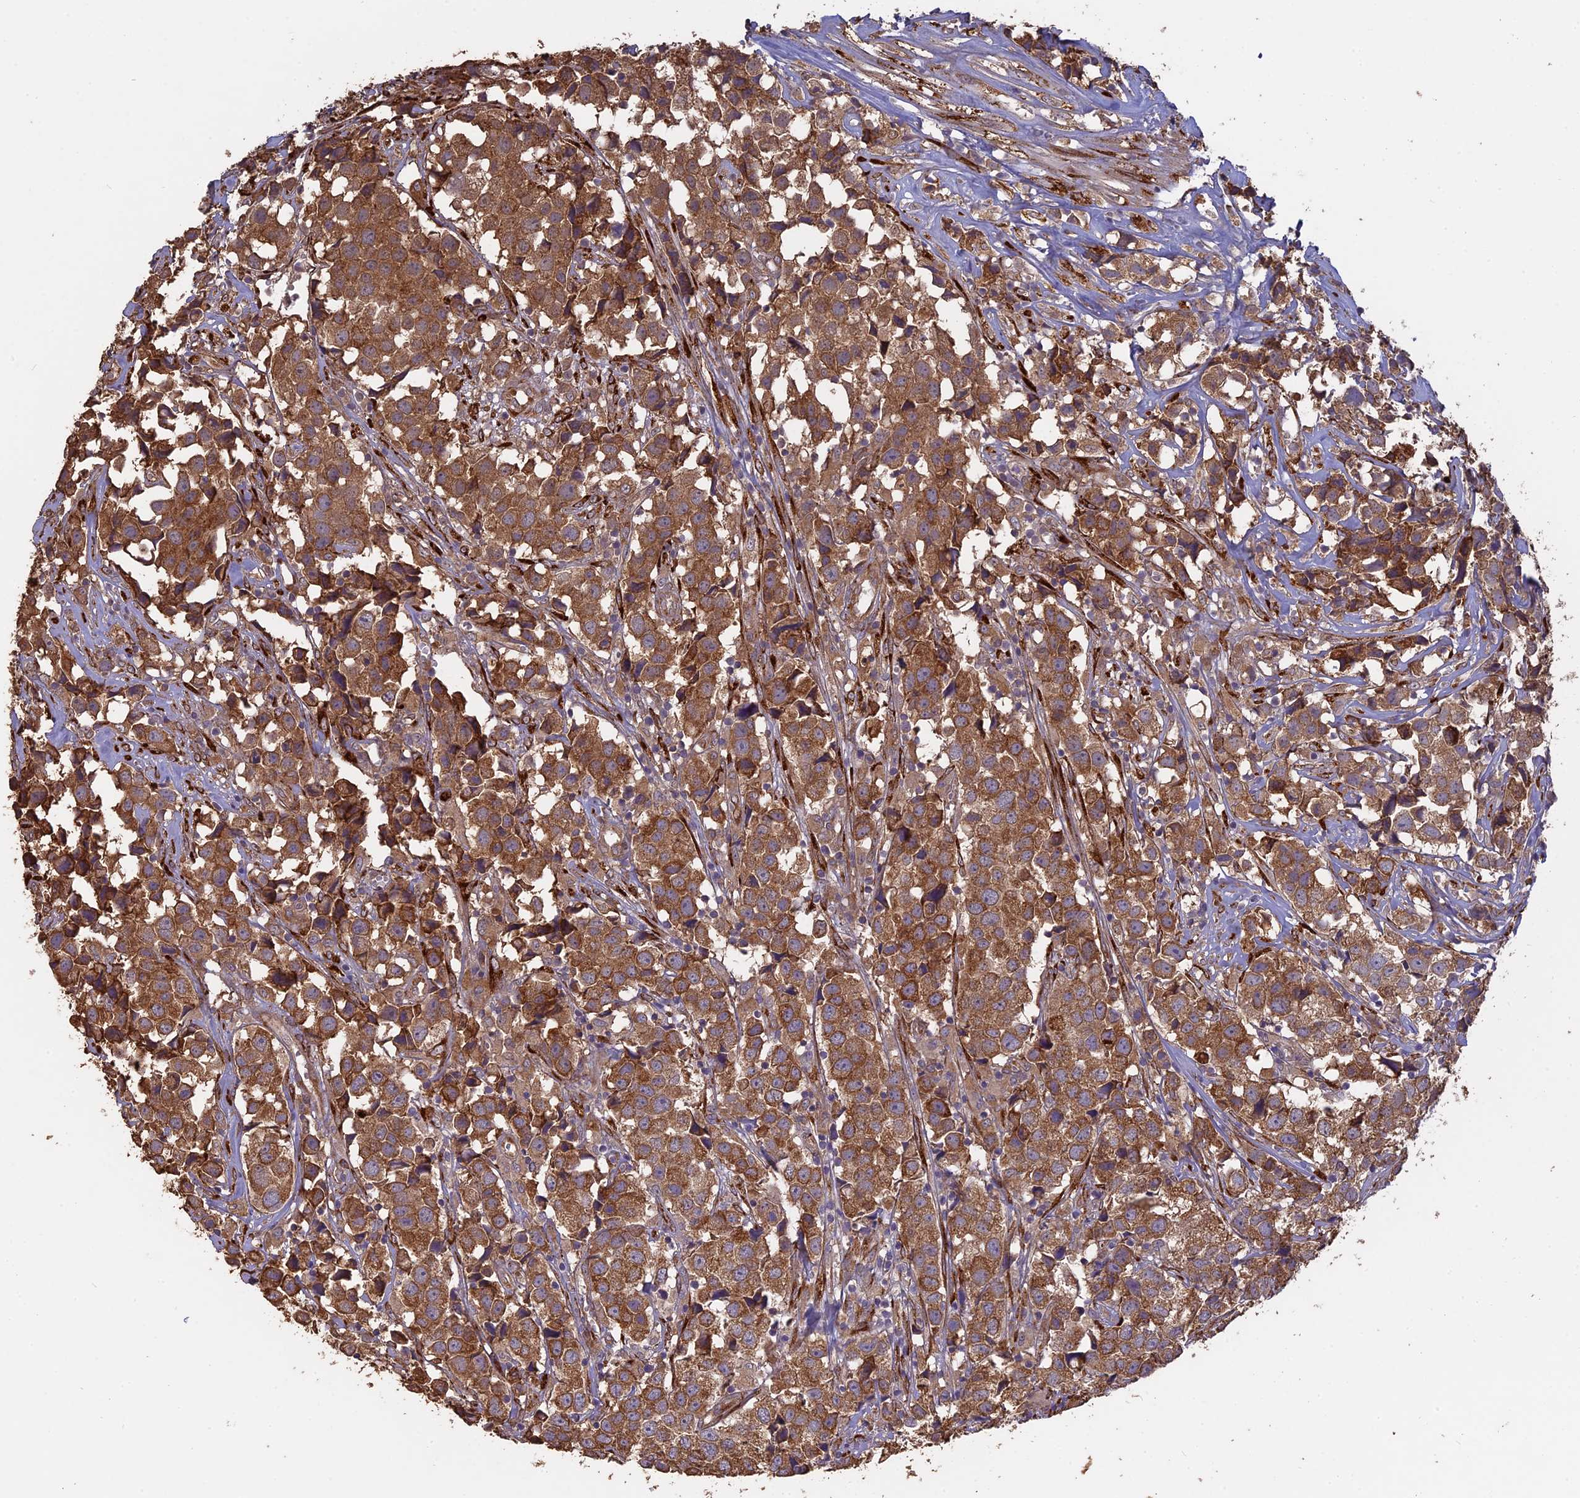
{"staining": {"intensity": "moderate", "quantity": ">75%", "location": "cytoplasmic/membranous"}, "tissue": "urothelial cancer", "cell_type": "Tumor cells", "image_type": "cancer", "snomed": [{"axis": "morphology", "description": "Urothelial carcinoma, High grade"}, {"axis": "topography", "description": "Urinary bladder"}], "caption": "Human high-grade urothelial carcinoma stained with a brown dye exhibits moderate cytoplasmic/membranous positive expression in about >75% of tumor cells.", "gene": "PPIC", "patient": {"sex": "female", "age": 75}}